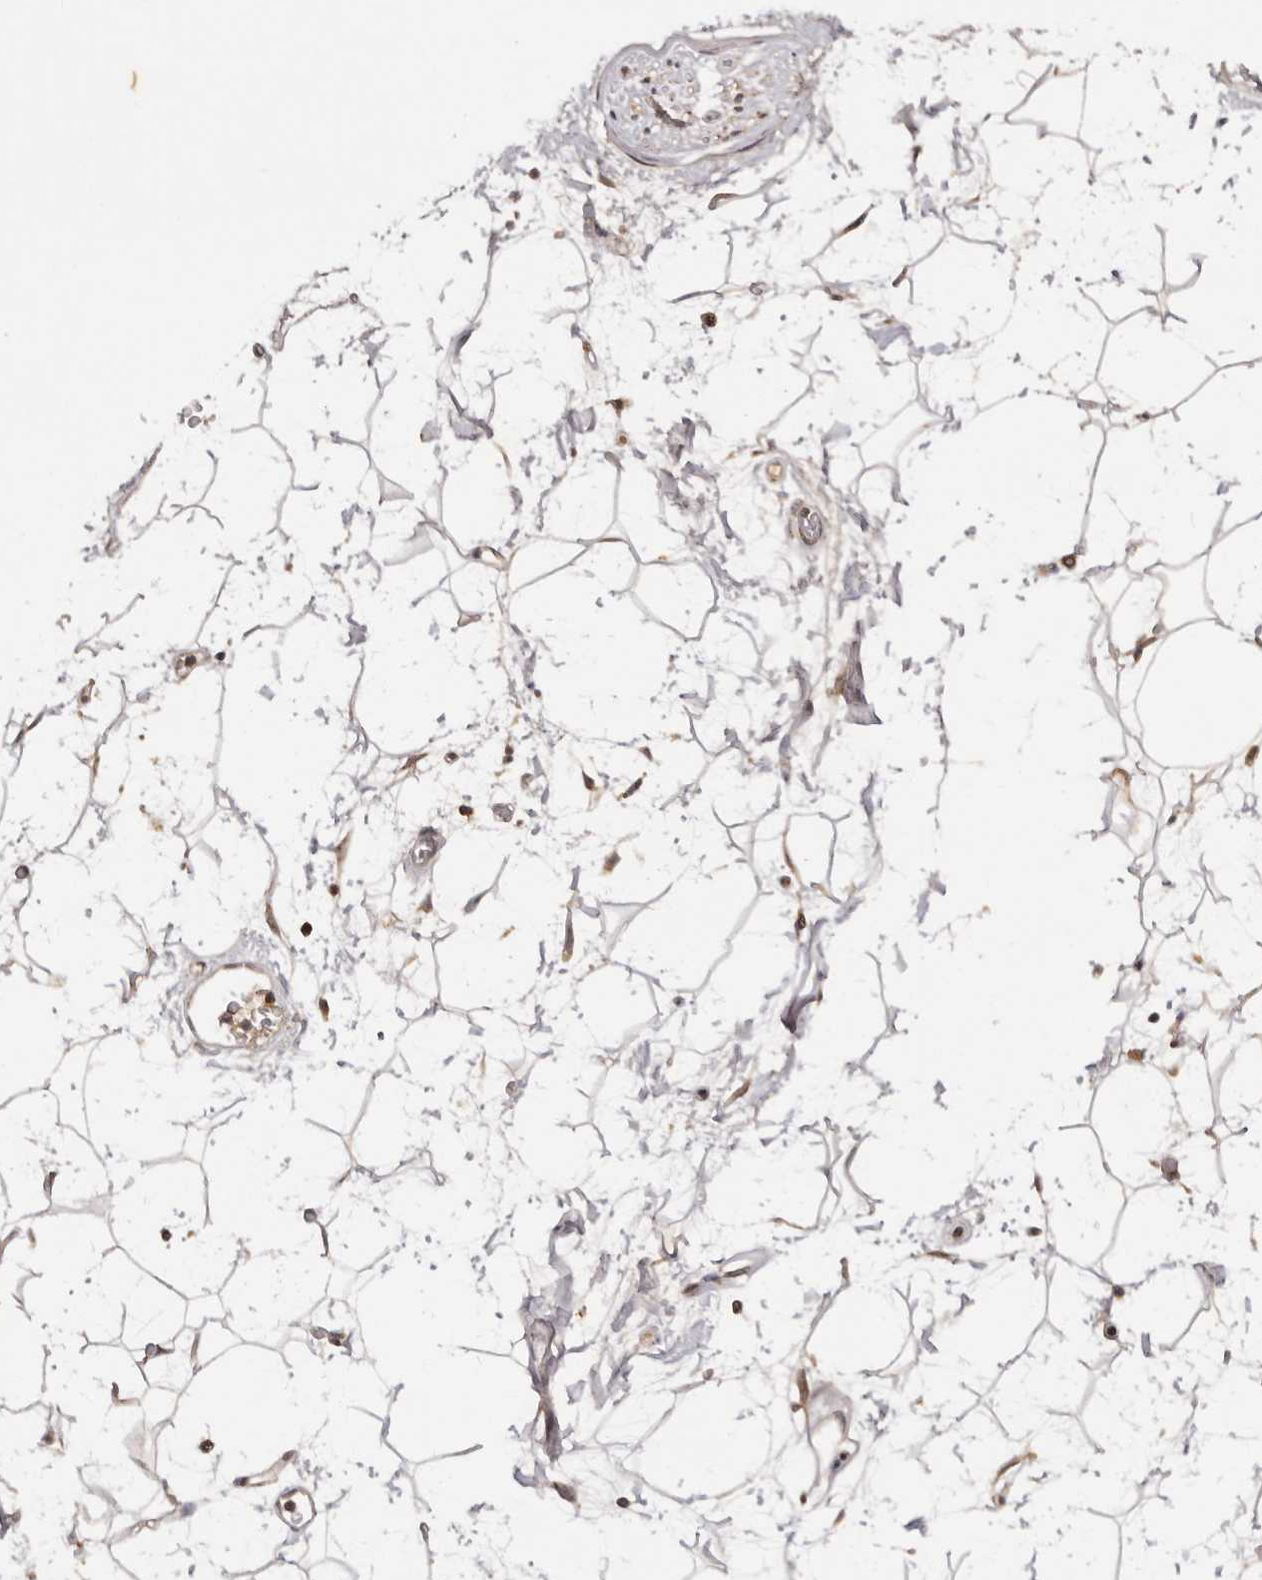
{"staining": {"intensity": "moderate", "quantity": "25%-75%", "location": "cytoplasmic/membranous,nuclear"}, "tissue": "adipose tissue", "cell_type": "Adipocytes", "image_type": "normal", "snomed": [{"axis": "morphology", "description": "Normal tissue, NOS"}, {"axis": "topography", "description": "Soft tissue"}], "caption": "Benign adipose tissue demonstrates moderate cytoplasmic/membranous,nuclear positivity in about 25%-75% of adipocytes.", "gene": "TARS2", "patient": {"sex": "male", "age": 72}}